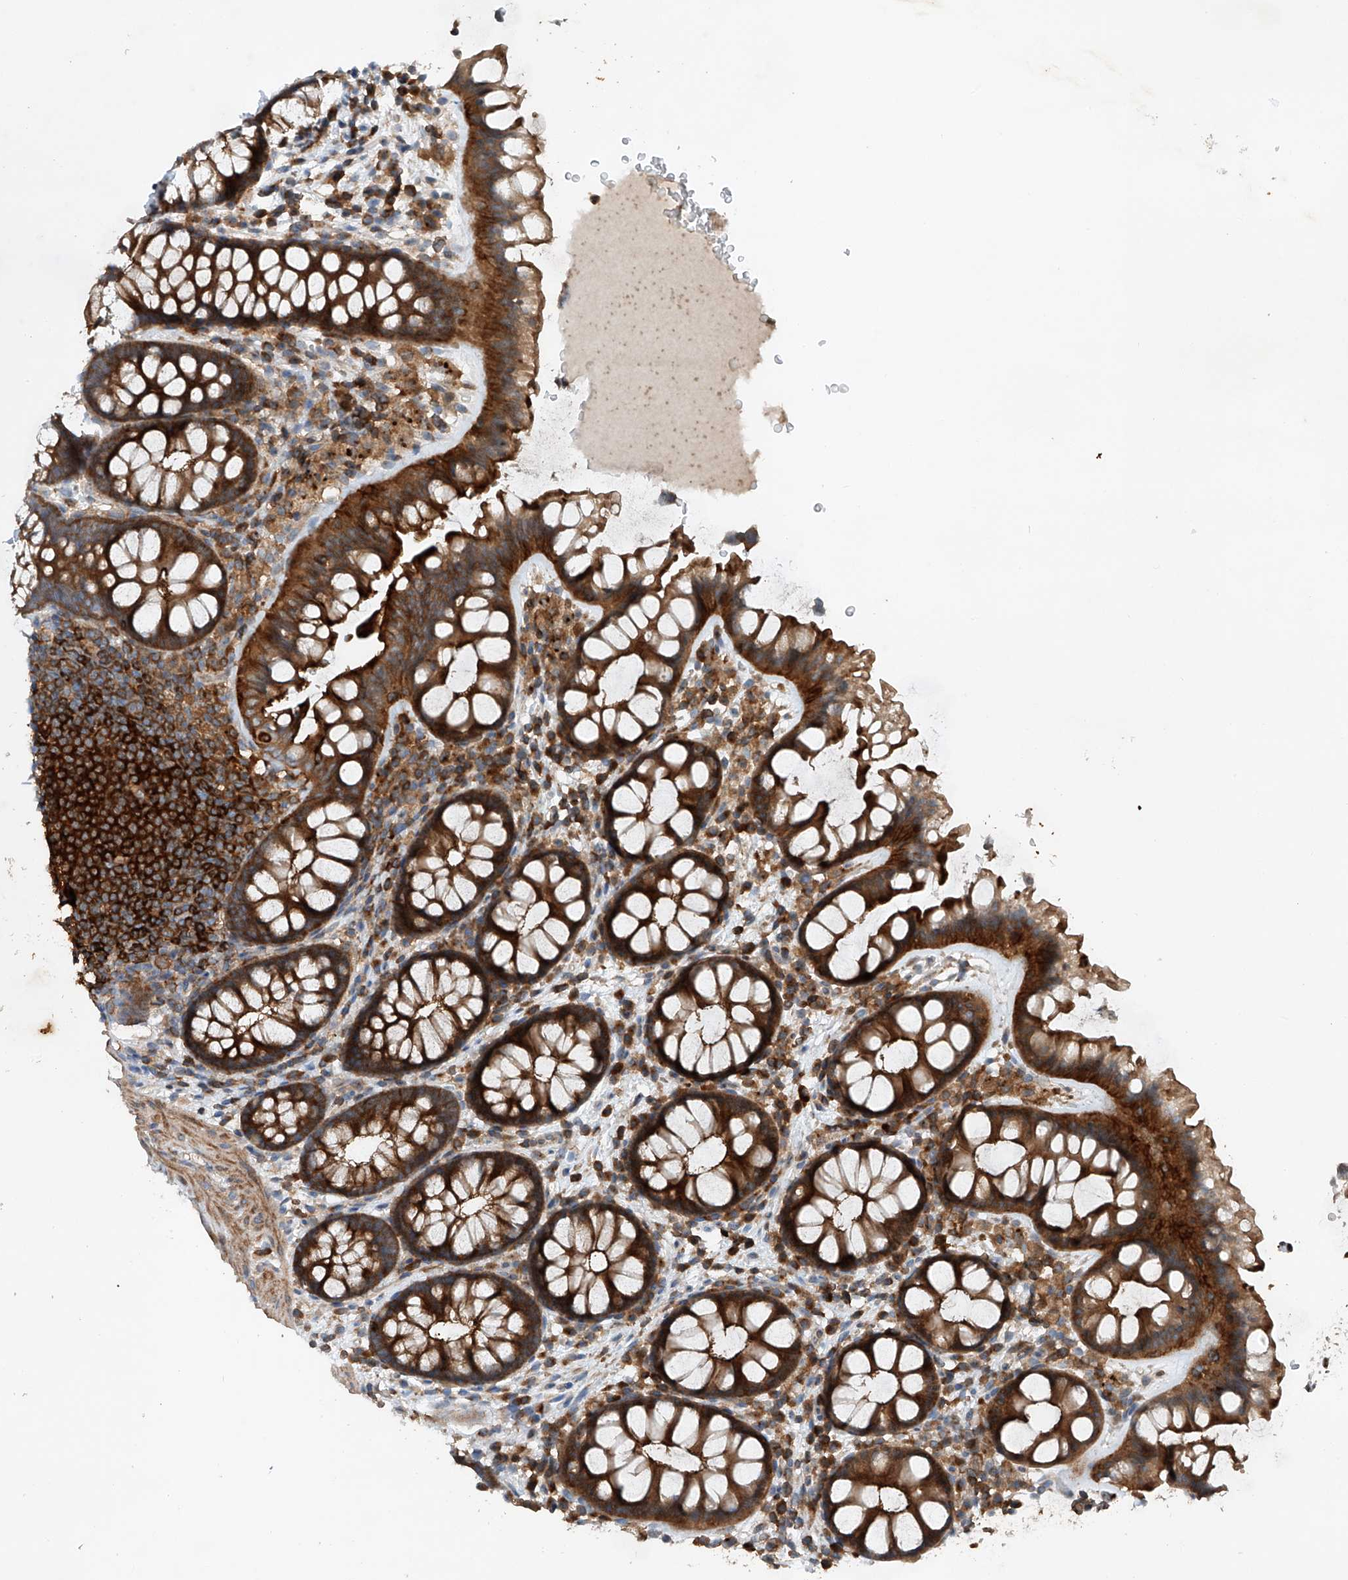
{"staining": {"intensity": "moderate", "quantity": ">75%", "location": "cytoplasmic/membranous"}, "tissue": "colon", "cell_type": "Endothelial cells", "image_type": "normal", "snomed": [{"axis": "morphology", "description": "Normal tissue, NOS"}, {"axis": "topography", "description": "Colon"}], "caption": "Immunohistochemical staining of benign human colon exhibits >75% levels of moderate cytoplasmic/membranous protein staining in about >75% of endothelial cells.", "gene": "CEP85L", "patient": {"sex": "female", "age": 62}}